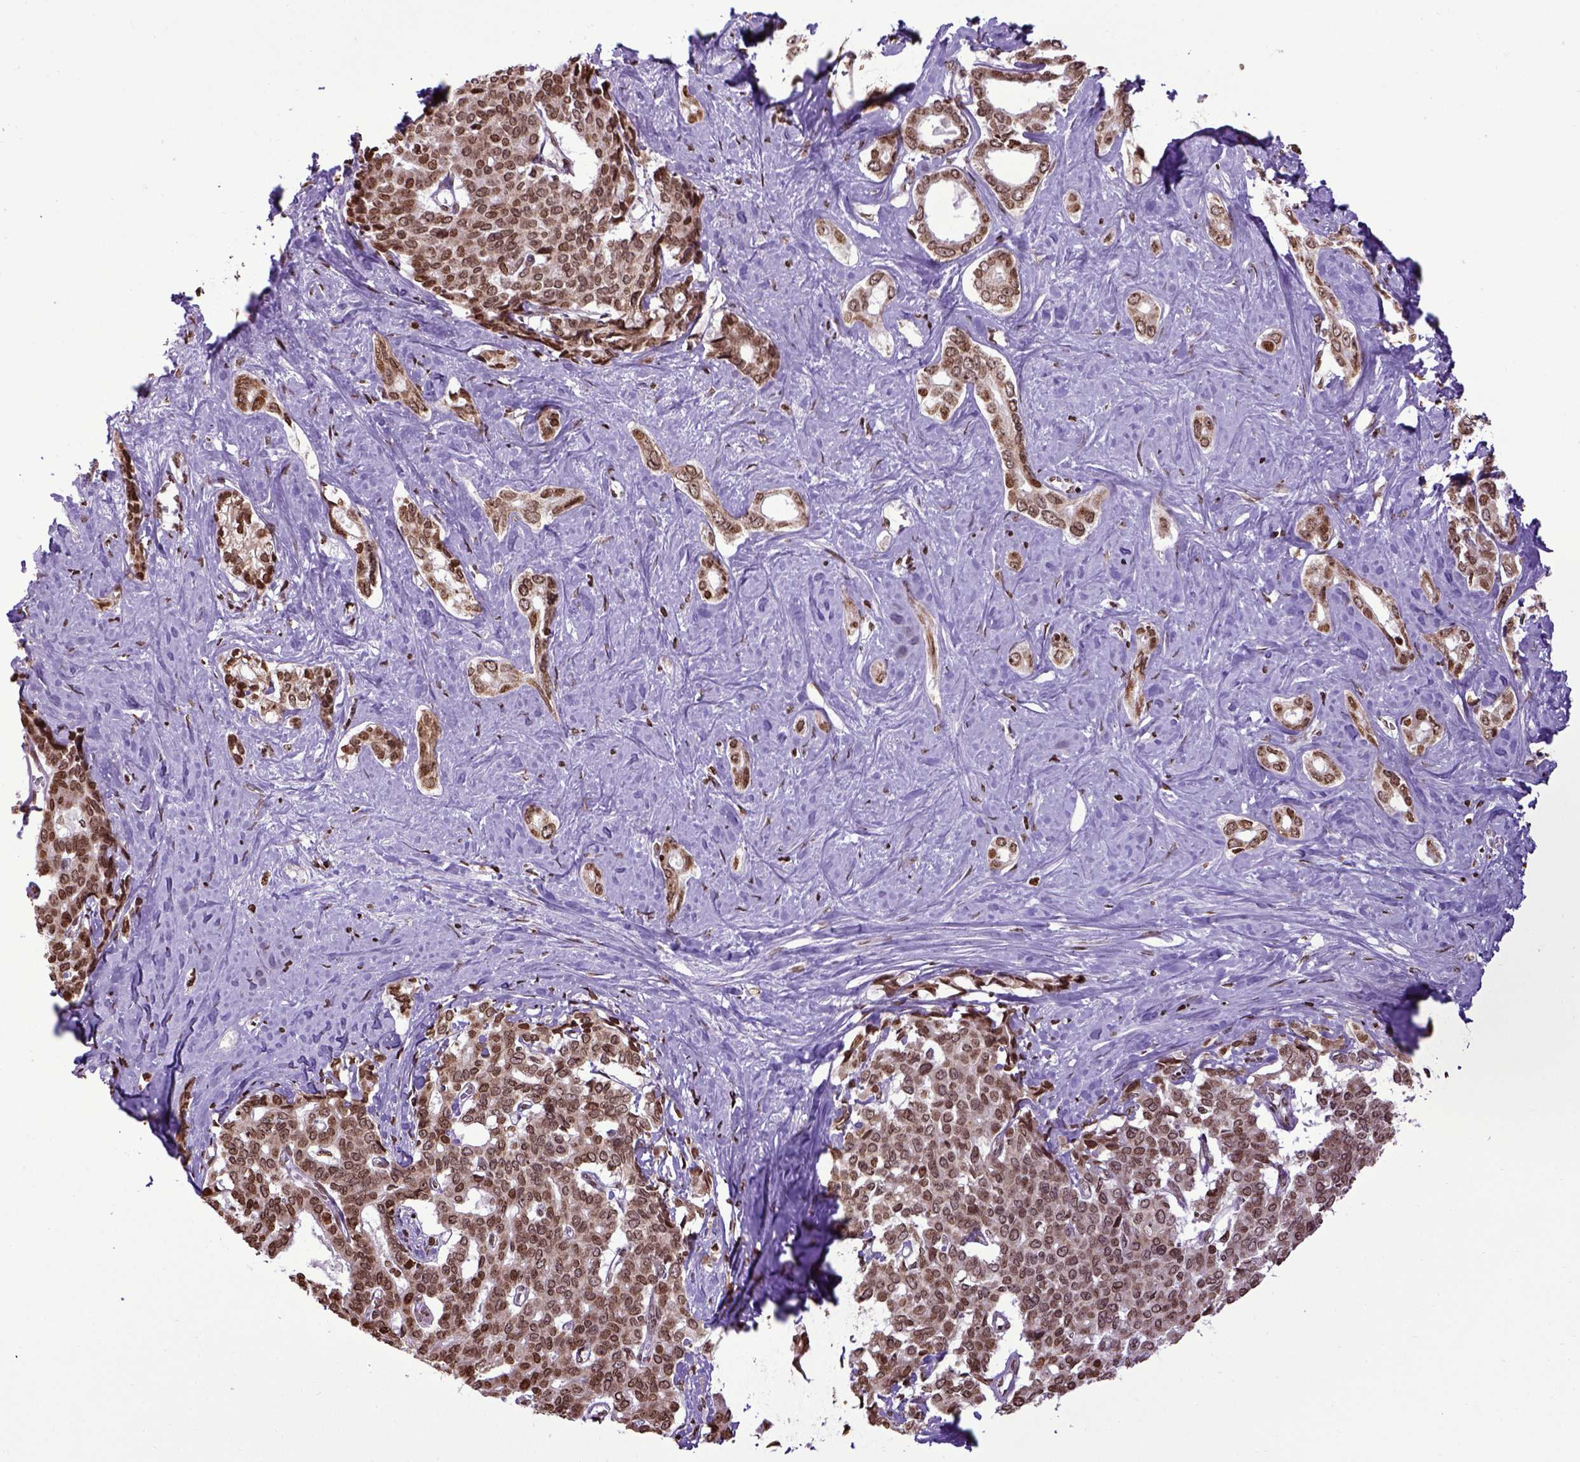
{"staining": {"intensity": "moderate", "quantity": ">75%", "location": "nuclear"}, "tissue": "liver cancer", "cell_type": "Tumor cells", "image_type": "cancer", "snomed": [{"axis": "morphology", "description": "Cholangiocarcinoma"}, {"axis": "topography", "description": "Liver"}], "caption": "Human liver cancer (cholangiocarcinoma) stained for a protein (brown) demonstrates moderate nuclear positive positivity in about >75% of tumor cells.", "gene": "ZNF75D", "patient": {"sex": "female", "age": 47}}